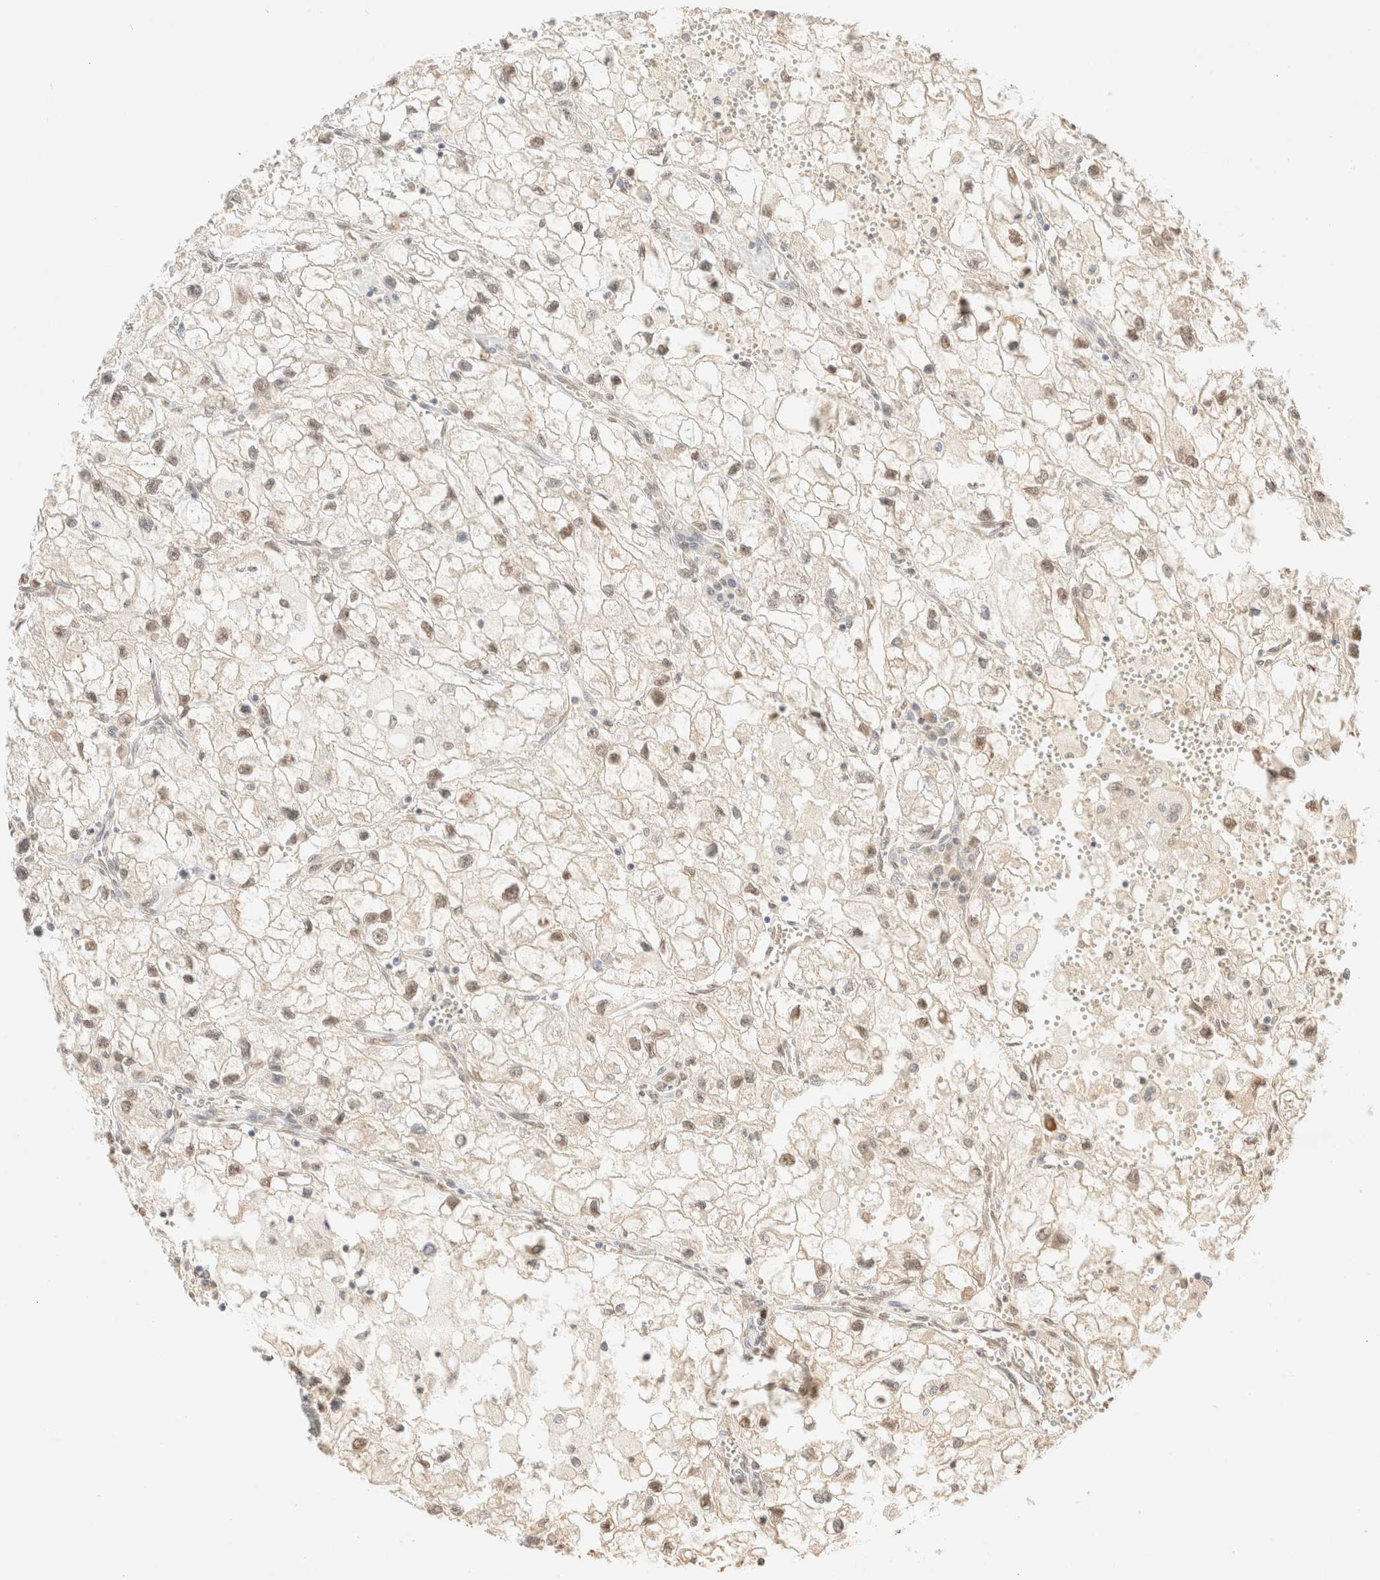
{"staining": {"intensity": "moderate", "quantity": ">75%", "location": "nuclear"}, "tissue": "renal cancer", "cell_type": "Tumor cells", "image_type": "cancer", "snomed": [{"axis": "morphology", "description": "Adenocarcinoma, NOS"}, {"axis": "topography", "description": "Kidney"}], "caption": "Tumor cells exhibit moderate nuclear expression in approximately >75% of cells in renal adenocarcinoma.", "gene": "S100A13", "patient": {"sex": "female", "age": 70}}